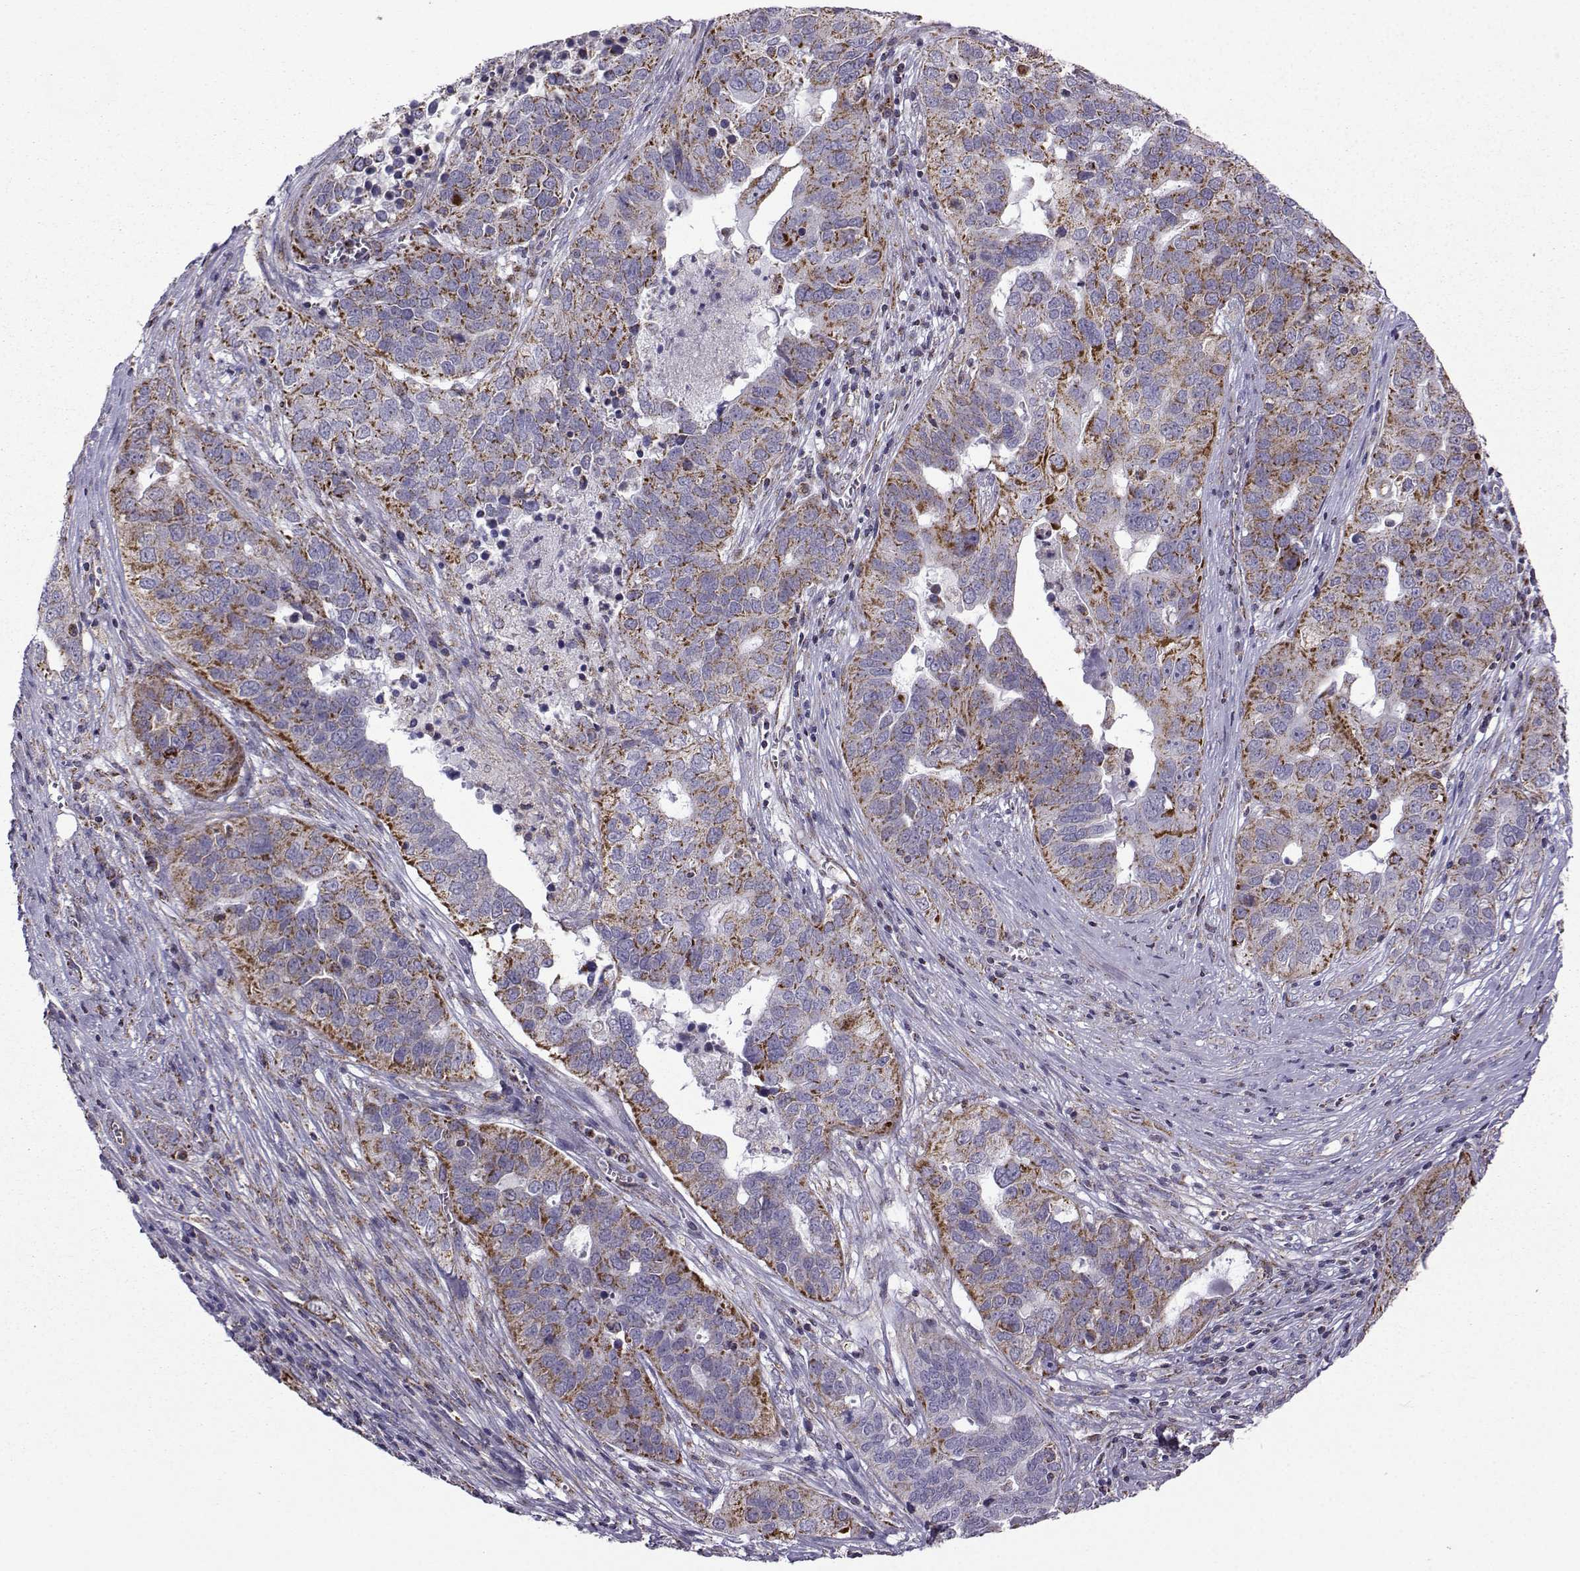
{"staining": {"intensity": "strong", "quantity": ">75%", "location": "cytoplasmic/membranous"}, "tissue": "ovarian cancer", "cell_type": "Tumor cells", "image_type": "cancer", "snomed": [{"axis": "morphology", "description": "Carcinoma, endometroid"}, {"axis": "topography", "description": "Soft tissue"}, {"axis": "topography", "description": "Ovary"}], "caption": "An IHC micrograph of tumor tissue is shown. Protein staining in brown highlights strong cytoplasmic/membranous positivity in endometroid carcinoma (ovarian) within tumor cells. (brown staining indicates protein expression, while blue staining denotes nuclei).", "gene": "NECAB3", "patient": {"sex": "female", "age": 52}}